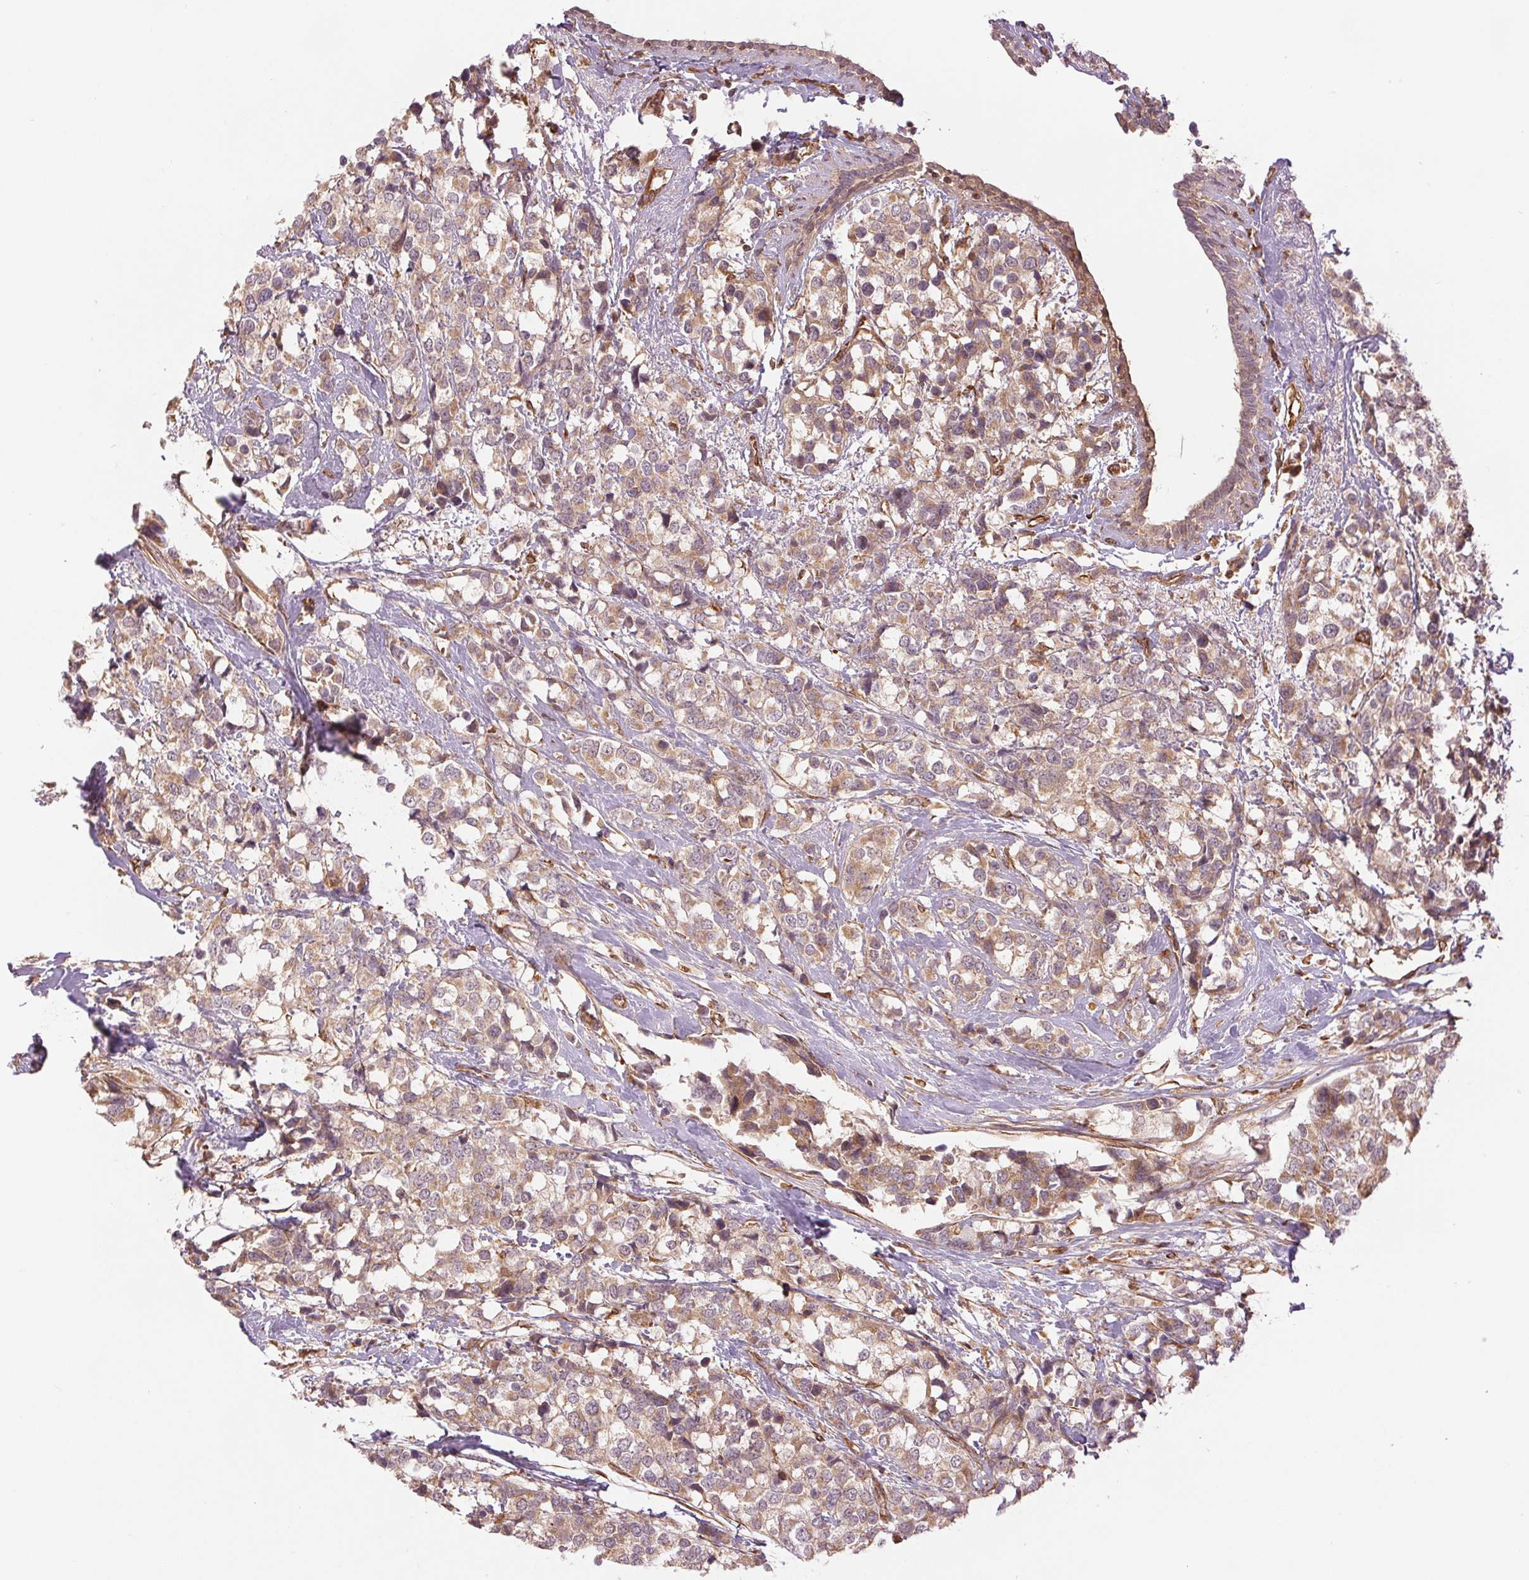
{"staining": {"intensity": "weak", "quantity": ">75%", "location": "cytoplasmic/membranous"}, "tissue": "breast cancer", "cell_type": "Tumor cells", "image_type": "cancer", "snomed": [{"axis": "morphology", "description": "Lobular carcinoma"}, {"axis": "topography", "description": "Breast"}], "caption": "Protein expression analysis of breast cancer (lobular carcinoma) demonstrates weak cytoplasmic/membranous expression in approximately >75% of tumor cells.", "gene": "STARD7", "patient": {"sex": "female", "age": 59}}